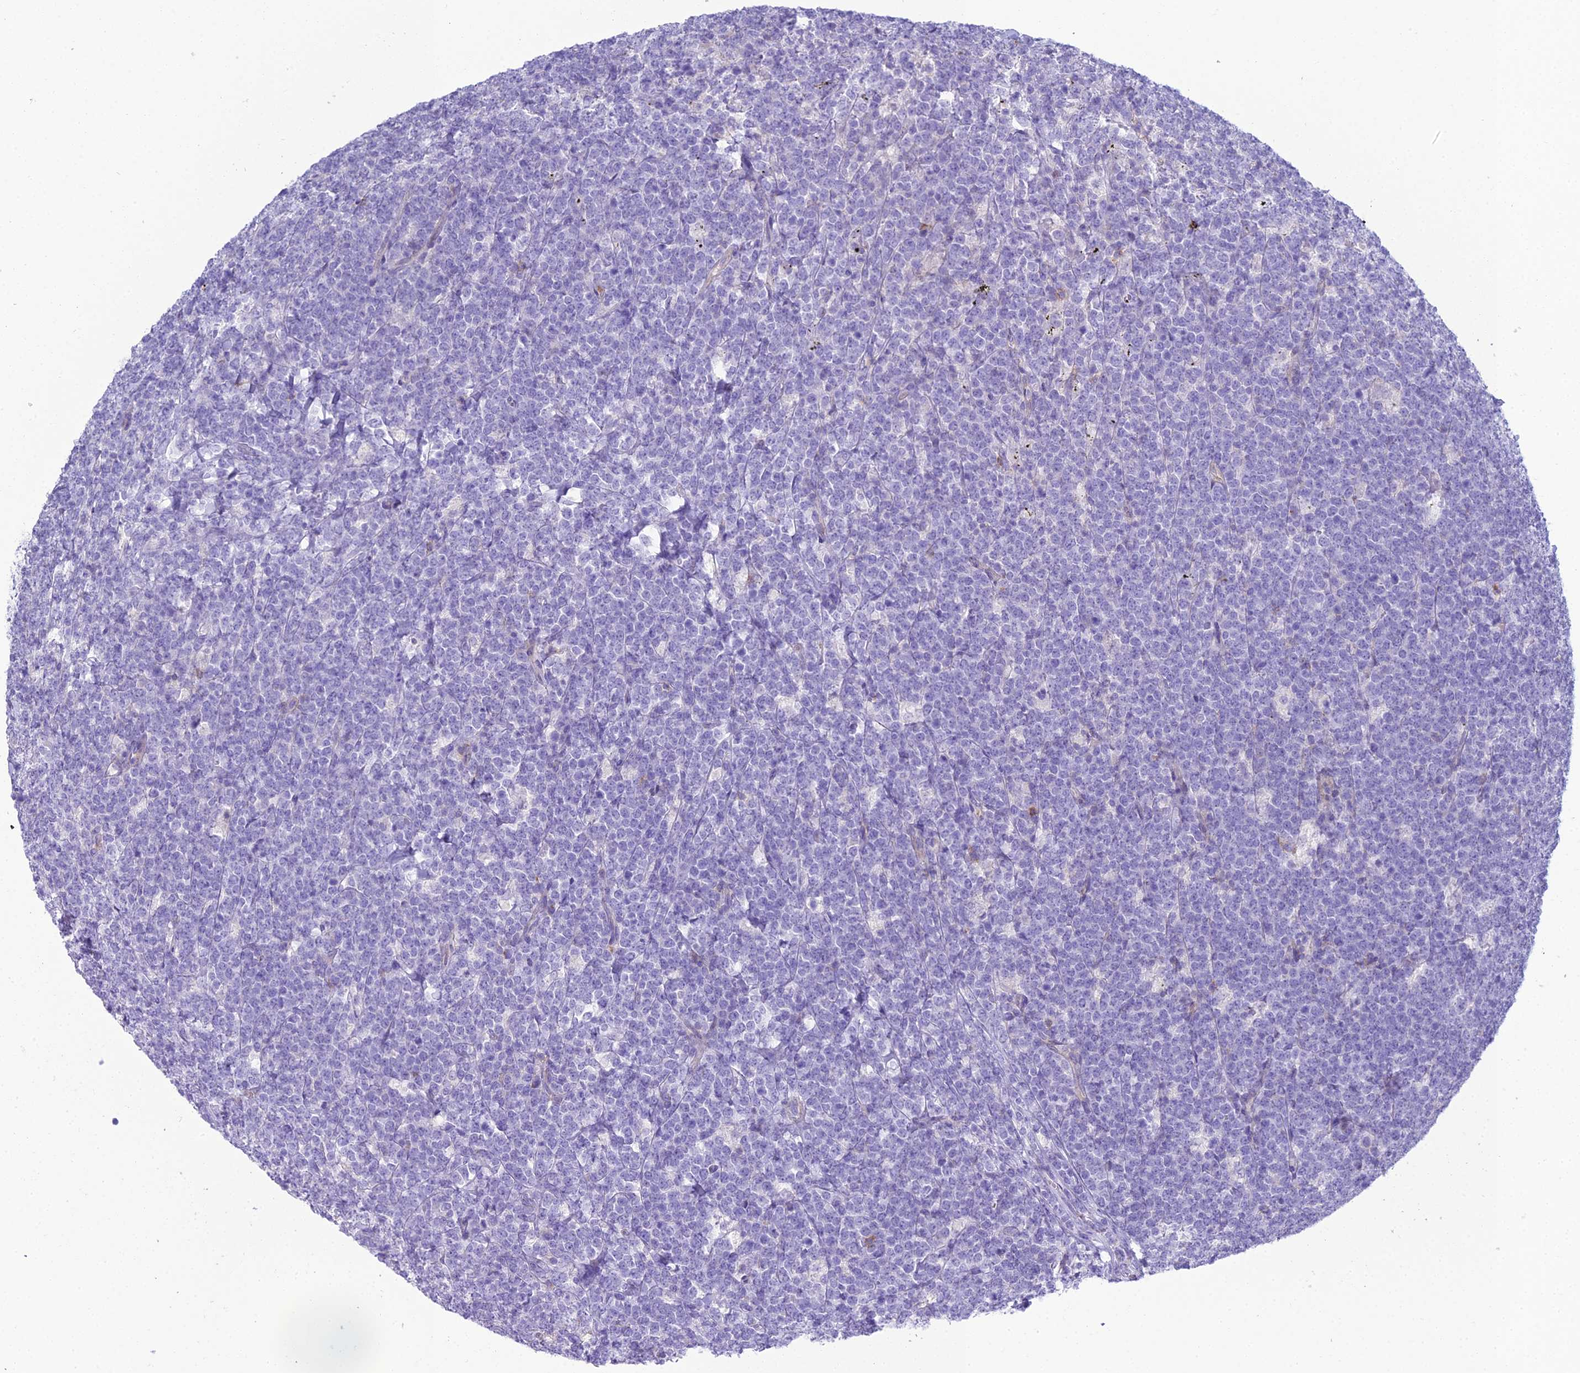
{"staining": {"intensity": "negative", "quantity": "none", "location": "none"}, "tissue": "lymphoma", "cell_type": "Tumor cells", "image_type": "cancer", "snomed": [{"axis": "morphology", "description": "Malignant lymphoma, non-Hodgkin's type, High grade"}, {"axis": "topography", "description": "Small intestine"}], "caption": "DAB immunohistochemical staining of human malignant lymphoma, non-Hodgkin's type (high-grade) reveals no significant positivity in tumor cells.", "gene": "OR1Q1", "patient": {"sex": "male", "age": 8}}